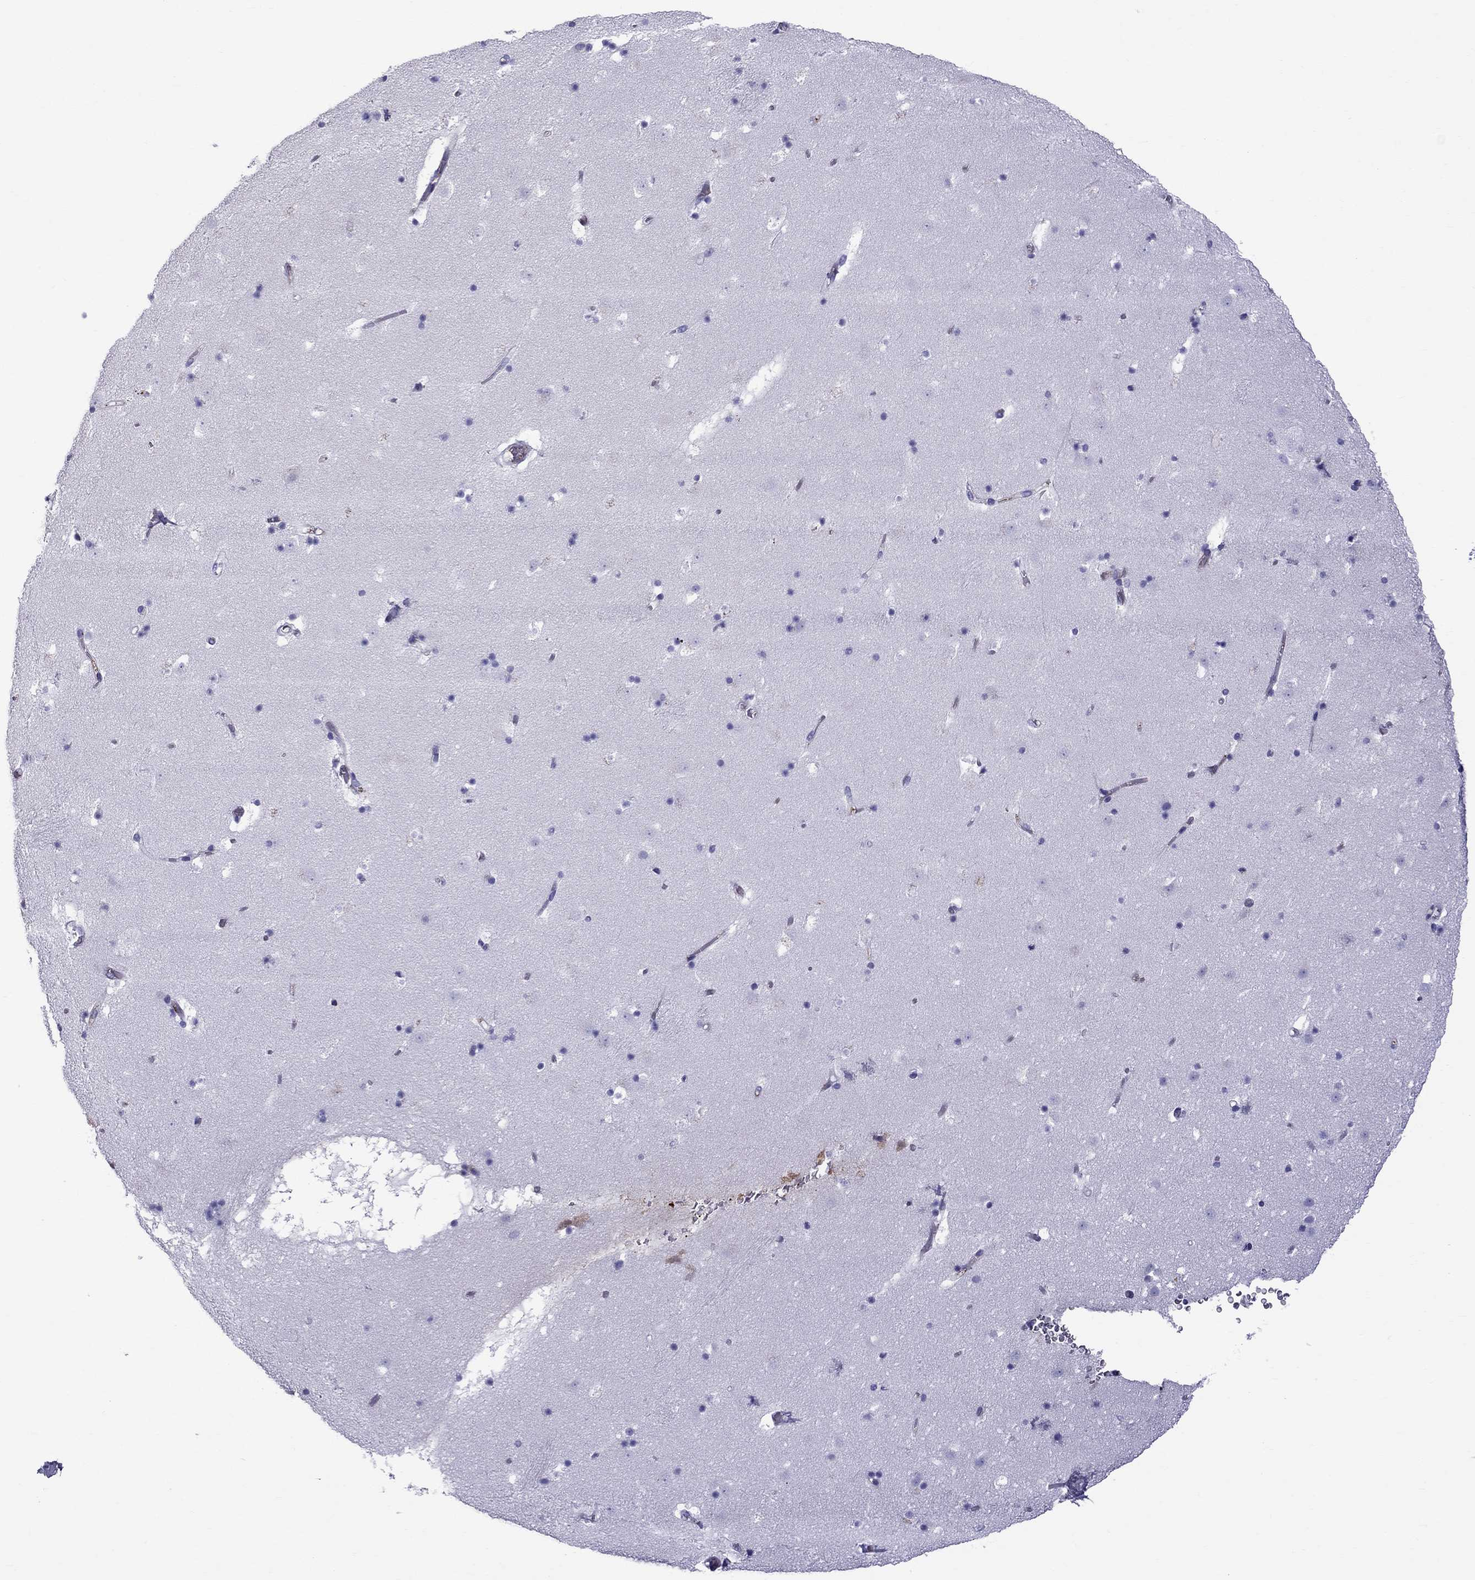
{"staining": {"intensity": "negative", "quantity": "none", "location": "none"}, "tissue": "caudate", "cell_type": "Glial cells", "image_type": "normal", "snomed": [{"axis": "morphology", "description": "Normal tissue, NOS"}, {"axis": "topography", "description": "Lateral ventricle wall"}], "caption": "The micrograph reveals no staining of glial cells in benign caudate.", "gene": "SCART1", "patient": {"sex": "female", "age": 42}}